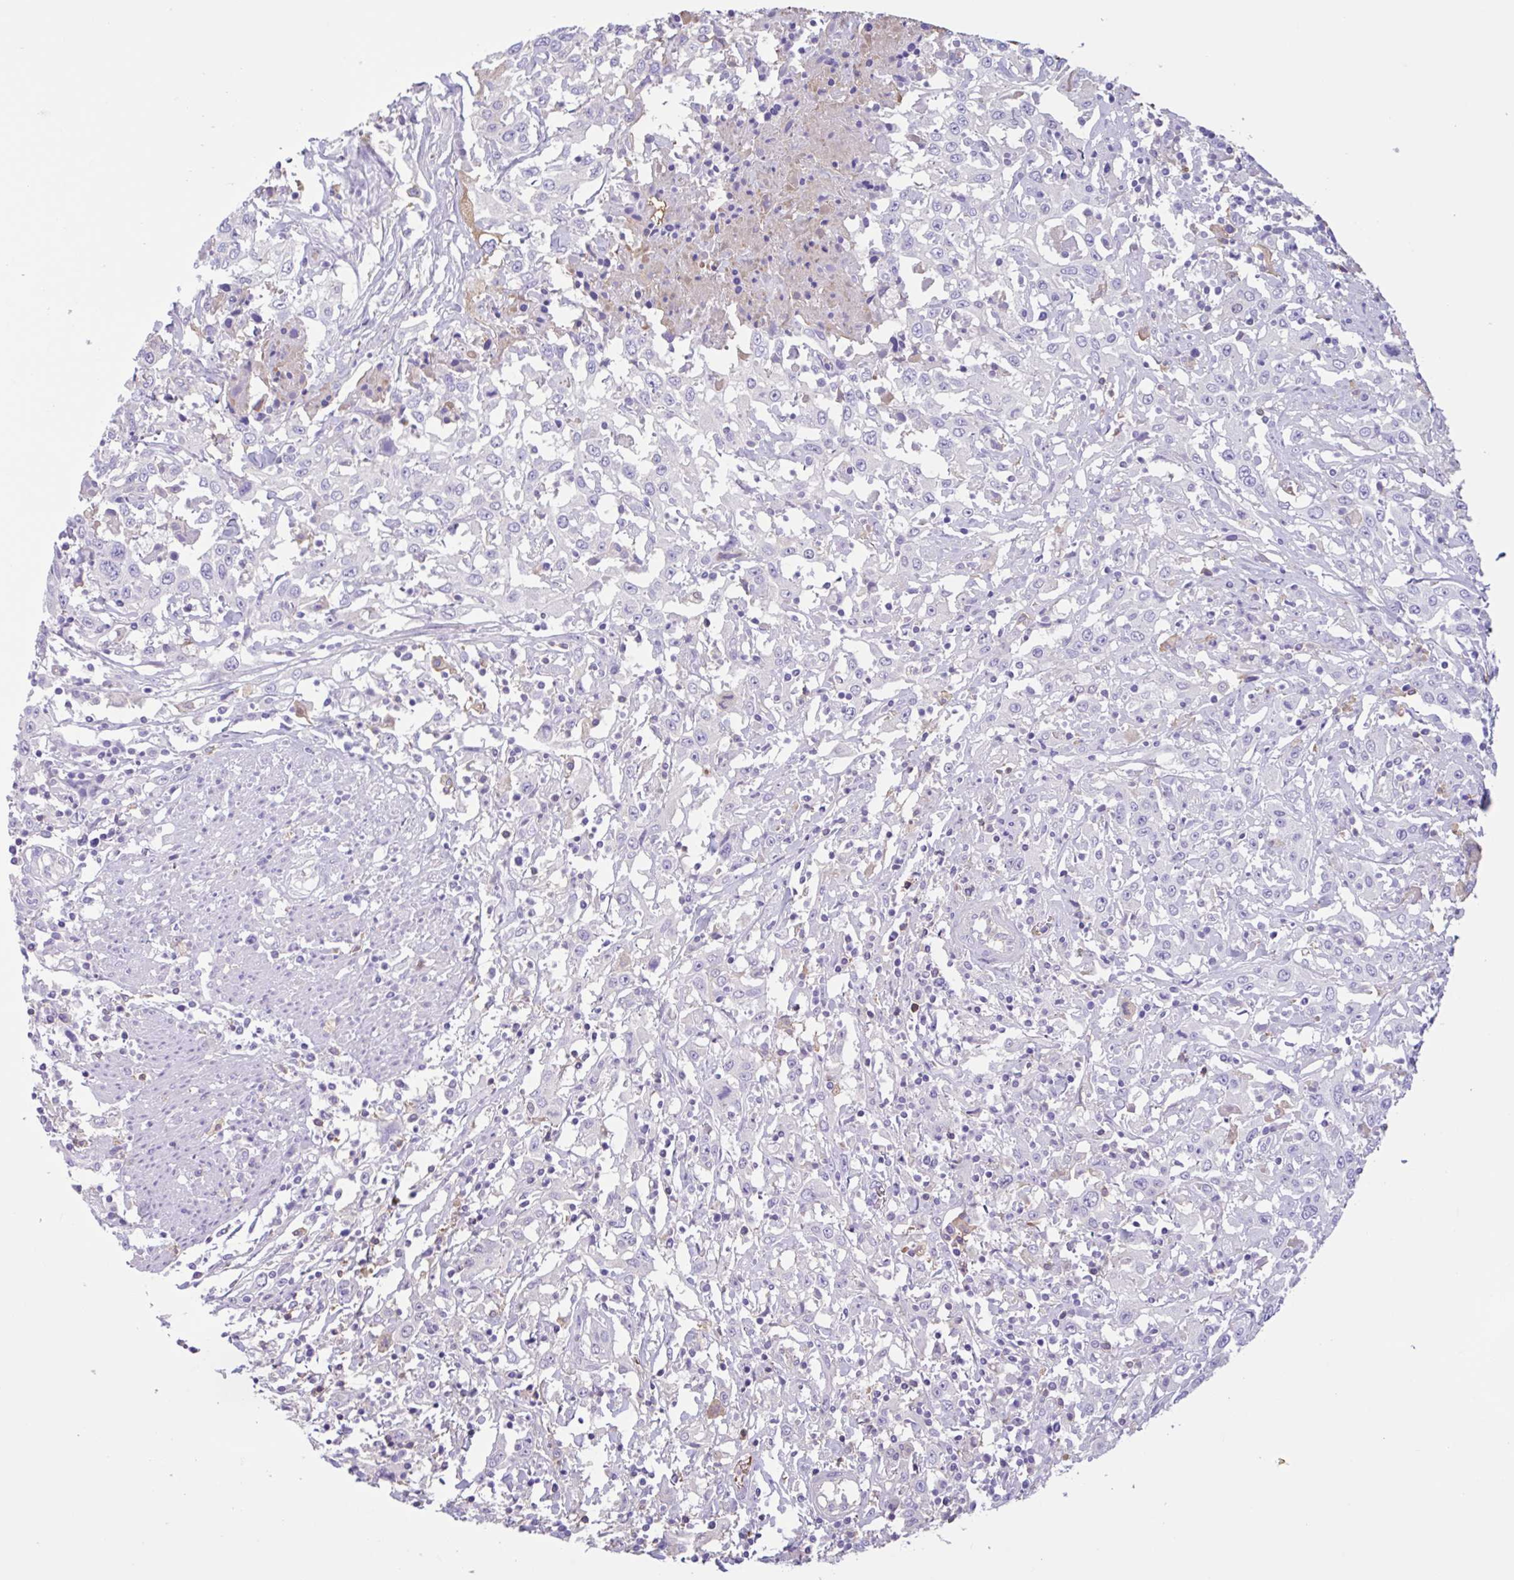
{"staining": {"intensity": "negative", "quantity": "none", "location": "none"}, "tissue": "urothelial cancer", "cell_type": "Tumor cells", "image_type": "cancer", "snomed": [{"axis": "morphology", "description": "Urothelial carcinoma, High grade"}, {"axis": "topography", "description": "Urinary bladder"}], "caption": "Protein analysis of urothelial cancer shows no significant expression in tumor cells. Brightfield microscopy of immunohistochemistry (IHC) stained with DAB (brown) and hematoxylin (blue), captured at high magnification.", "gene": "LARGE2", "patient": {"sex": "male", "age": 61}}